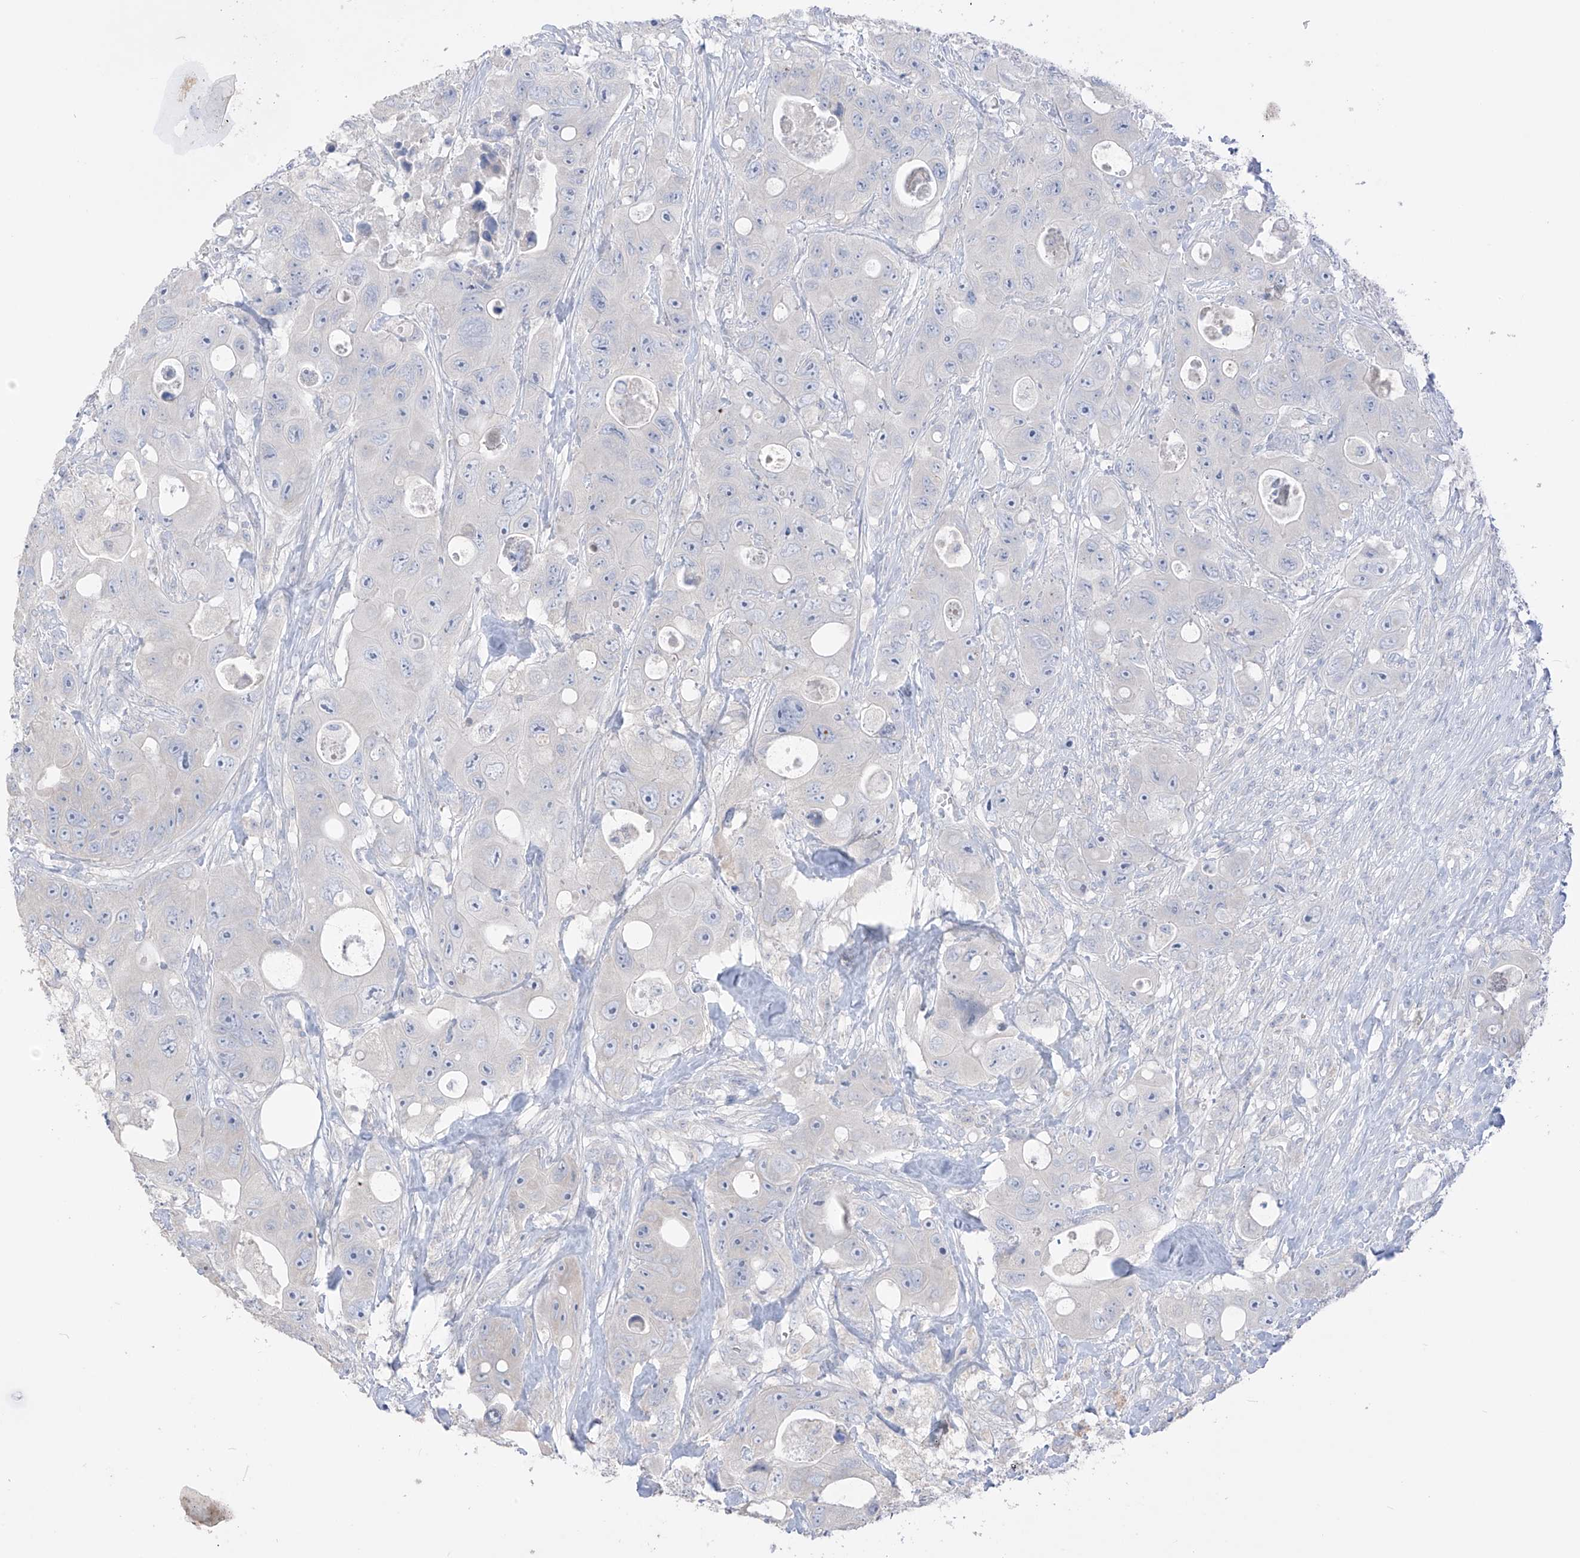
{"staining": {"intensity": "negative", "quantity": "none", "location": "none"}, "tissue": "colorectal cancer", "cell_type": "Tumor cells", "image_type": "cancer", "snomed": [{"axis": "morphology", "description": "Adenocarcinoma, NOS"}, {"axis": "topography", "description": "Colon"}], "caption": "Tumor cells show no significant protein staining in colorectal cancer.", "gene": "ASPRV1", "patient": {"sex": "female", "age": 46}}